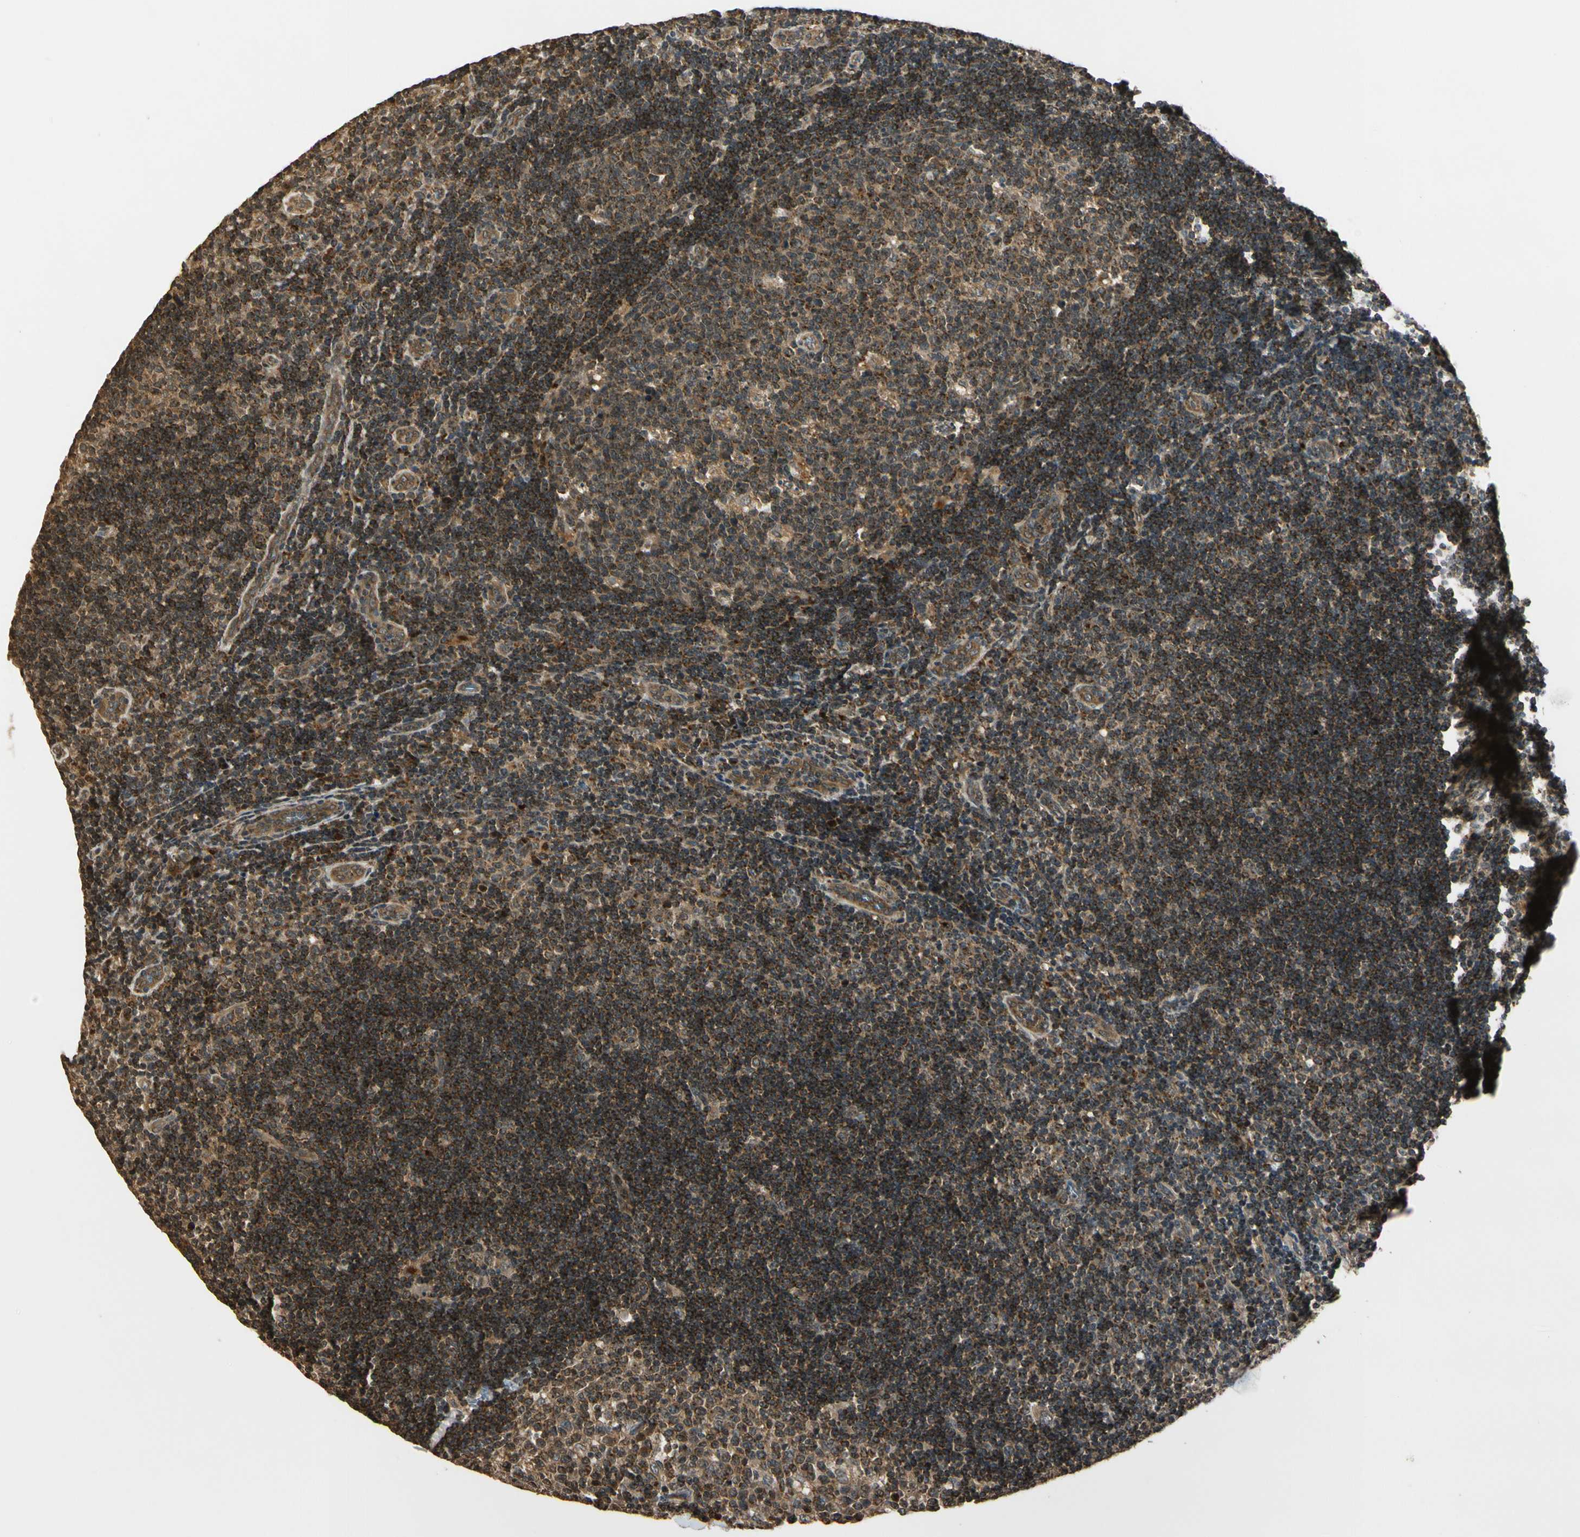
{"staining": {"intensity": "moderate", "quantity": ">75%", "location": "cytoplasmic/membranous"}, "tissue": "lymph node", "cell_type": "Germinal center cells", "image_type": "normal", "snomed": [{"axis": "morphology", "description": "Normal tissue, NOS"}, {"axis": "topography", "description": "Lymph node"}, {"axis": "topography", "description": "Salivary gland"}], "caption": "The image shows immunohistochemical staining of unremarkable lymph node. There is moderate cytoplasmic/membranous expression is present in approximately >75% of germinal center cells. The staining is performed using DAB (3,3'-diaminobenzidine) brown chromogen to label protein expression. The nuclei are counter-stained blue using hematoxylin.", "gene": "LAMTOR1", "patient": {"sex": "male", "age": 8}}